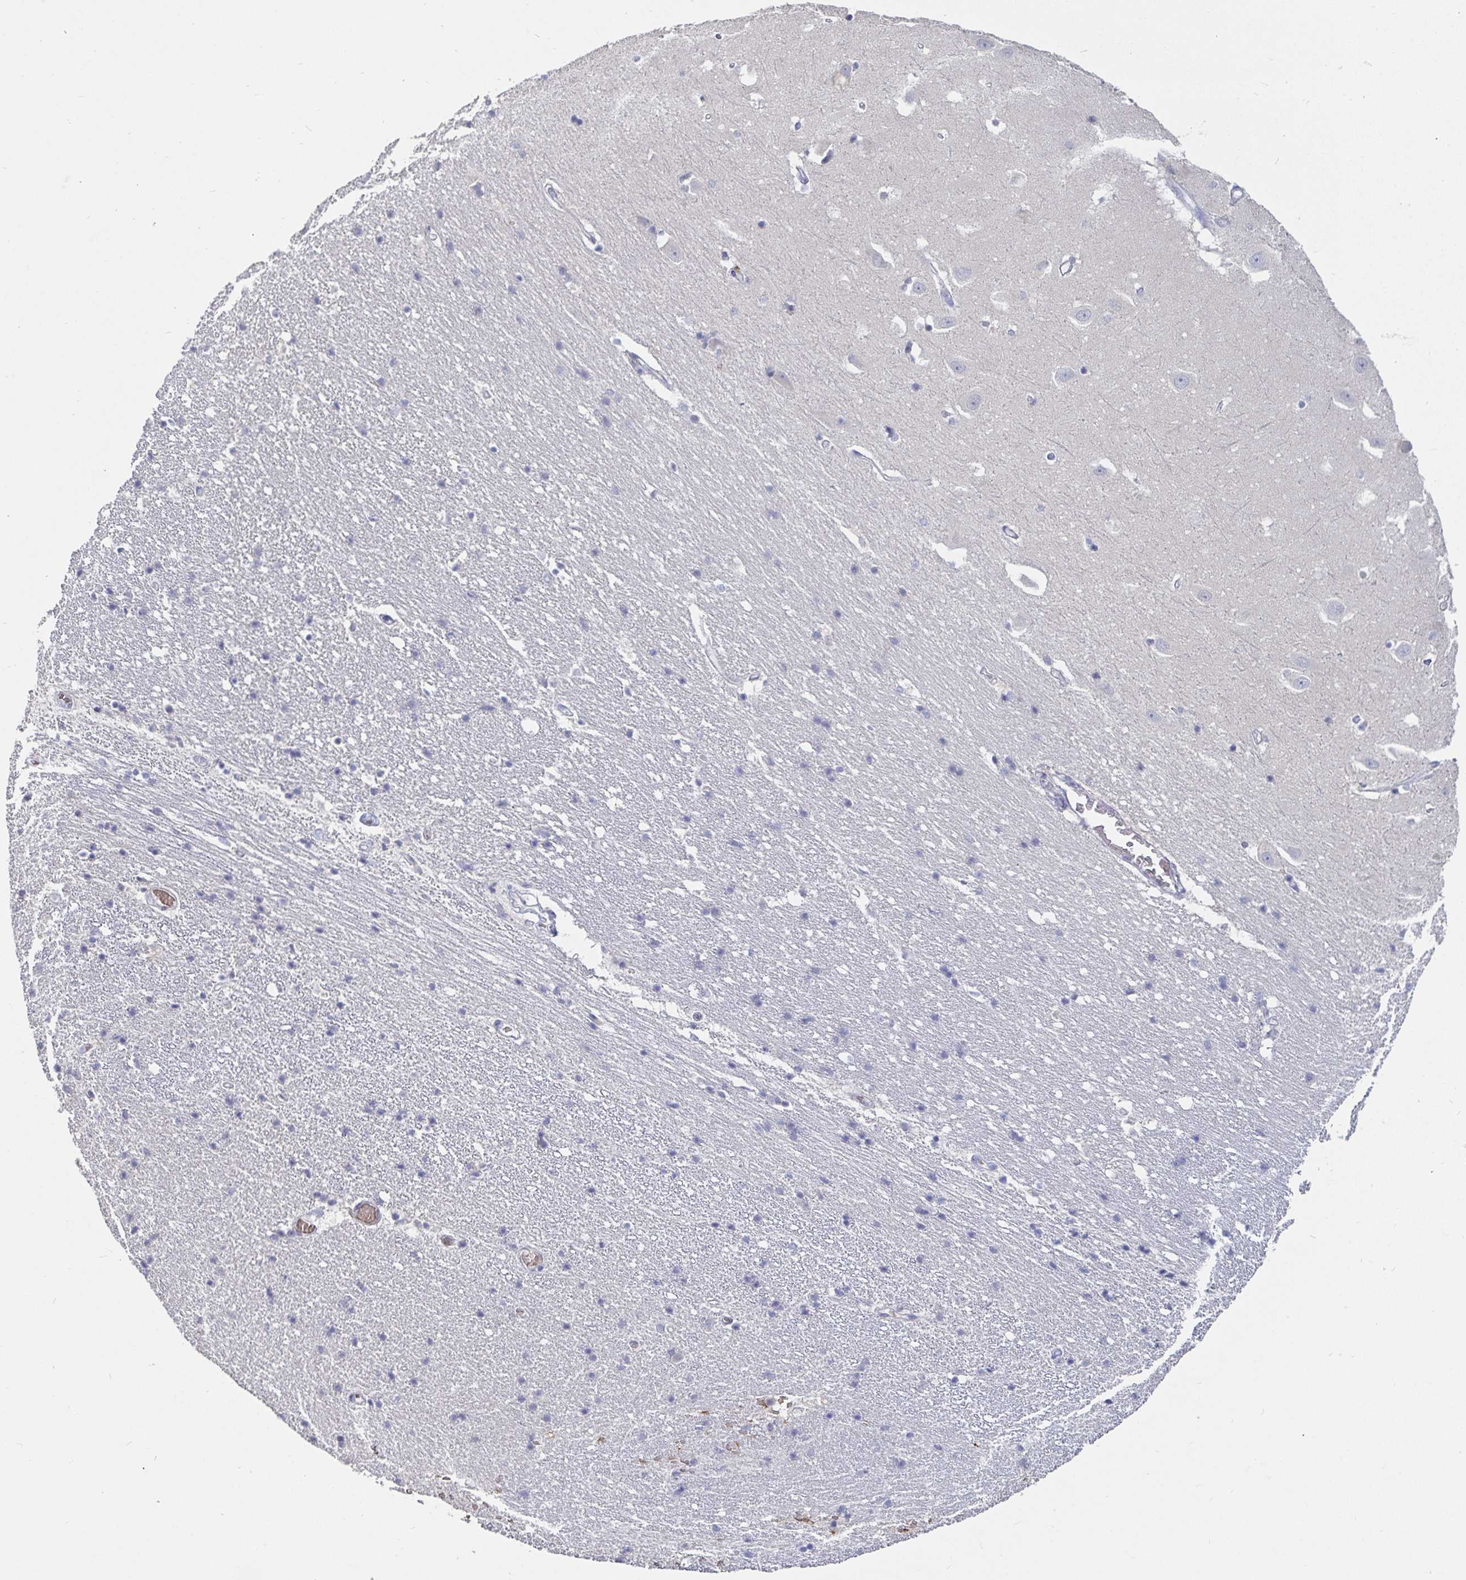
{"staining": {"intensity": "negative", "quantity": "none", "location": "none"}, "tissue": "hippocampus", "cell_type": "Glial cells", "image_type": "normal", "snomed": [{"axis": "morphology", "description": "Normal tissue, NOS"}, {"axis": "topography", "description": "Hippocampus"}], "caption": "DAB (3,3'-diaminobenzidine) immunohistochemical staining of unremarkable hippocampus exhibits no significant expression in glial cells.", "gene": "SPPL3", "patient": {"sex": "male", "age": 63}}